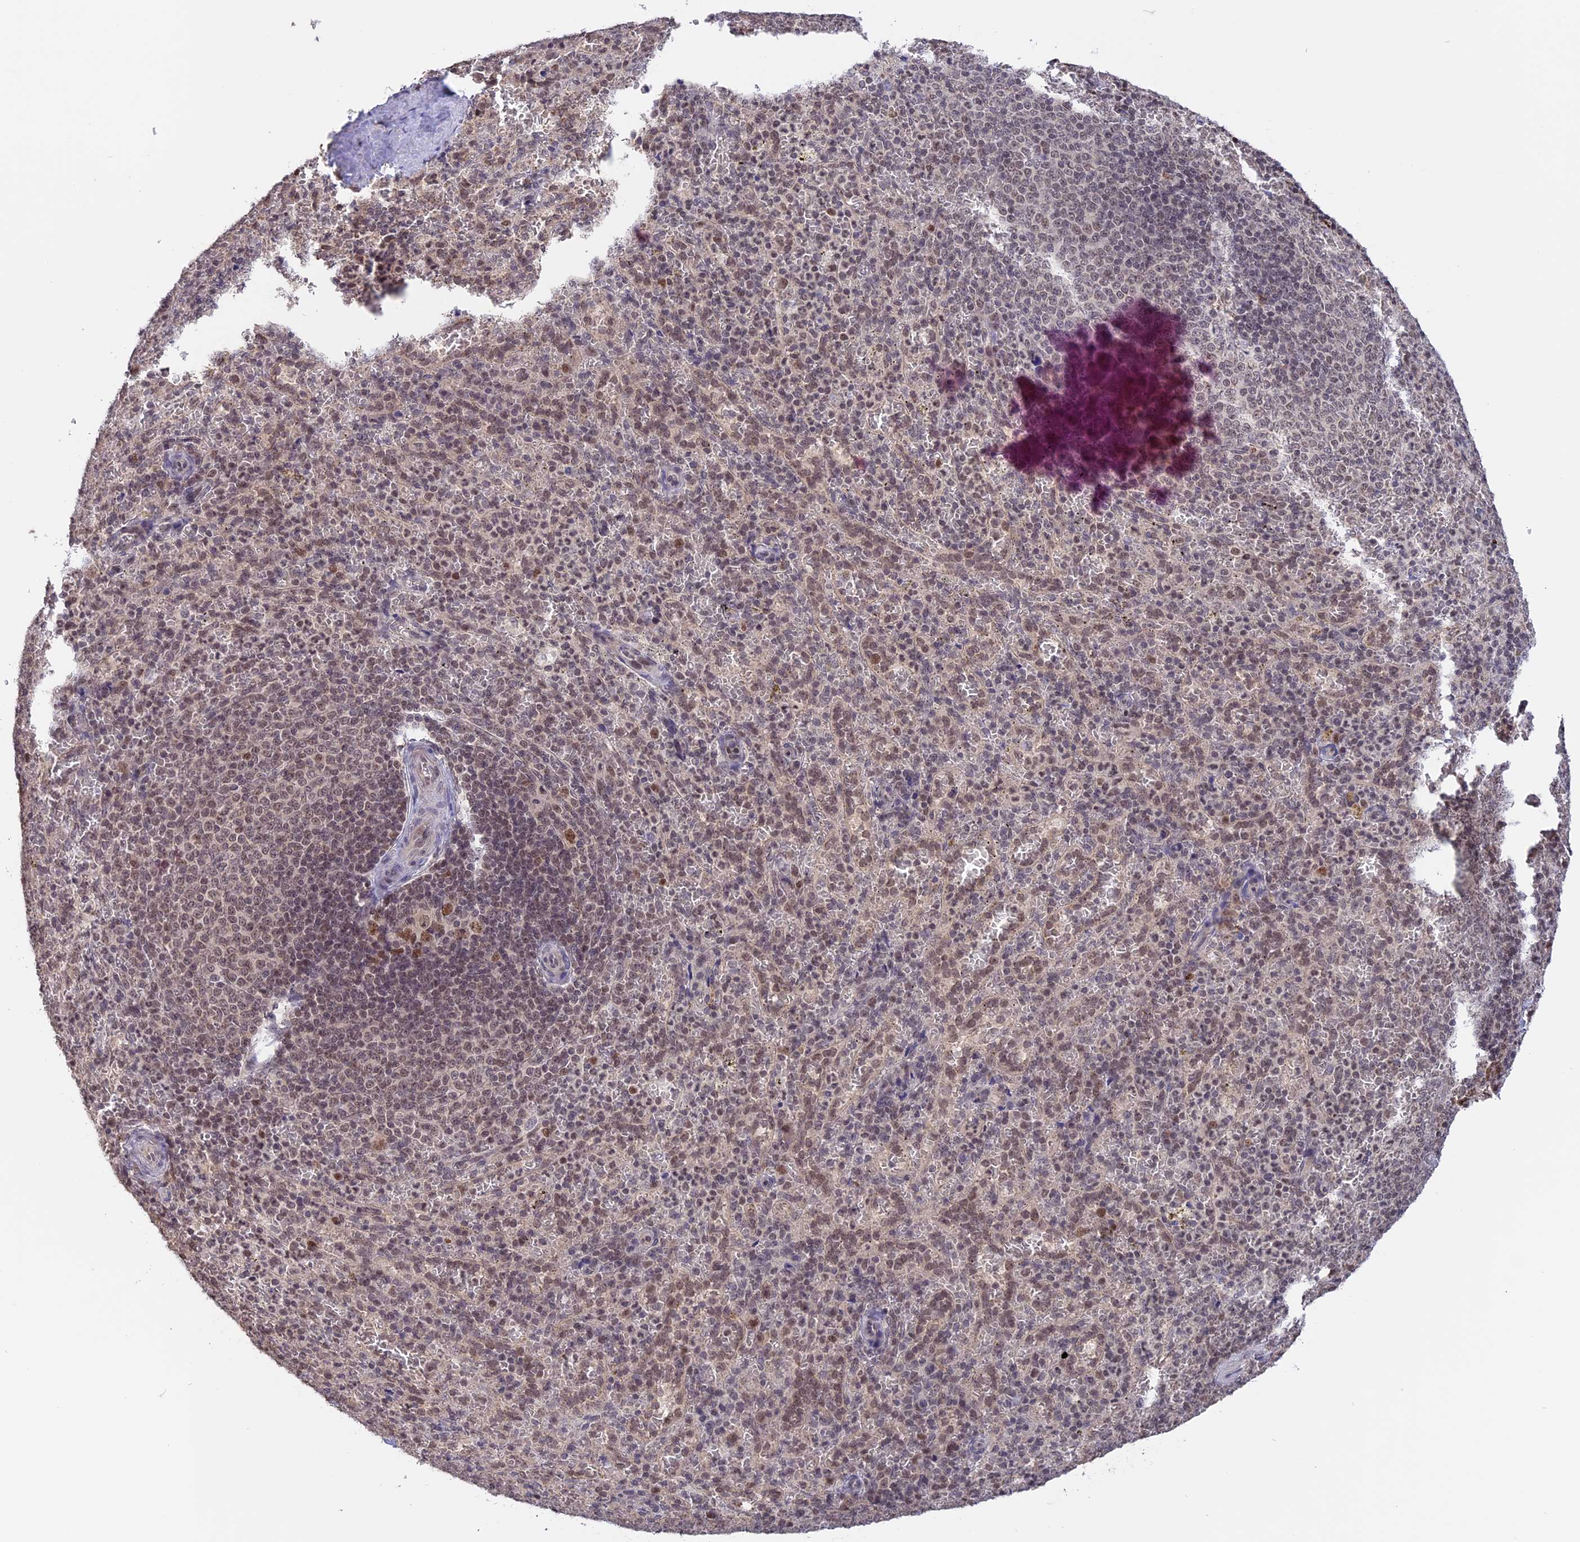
{"staining": {"intensity": "weak", "quantity": "25%-75%", "location": "nuclear"}, "tissue": "spleen", "cell_type": "Cells in red pulp", "image_type": "normal", "snomed": [{"axis": "morphology", "description": "Normal tissue, NOS"}, {"axis": "topography", "description": "Spleen"}], "caption": "Immunohistochemical staining of benign spleen displays 25%-75% levels of weak nuclear protein staining in approximately 25%-75% of cells in red pulp.", "gene": "RFC5", "patient": {"sex": "female", "age": 21}}